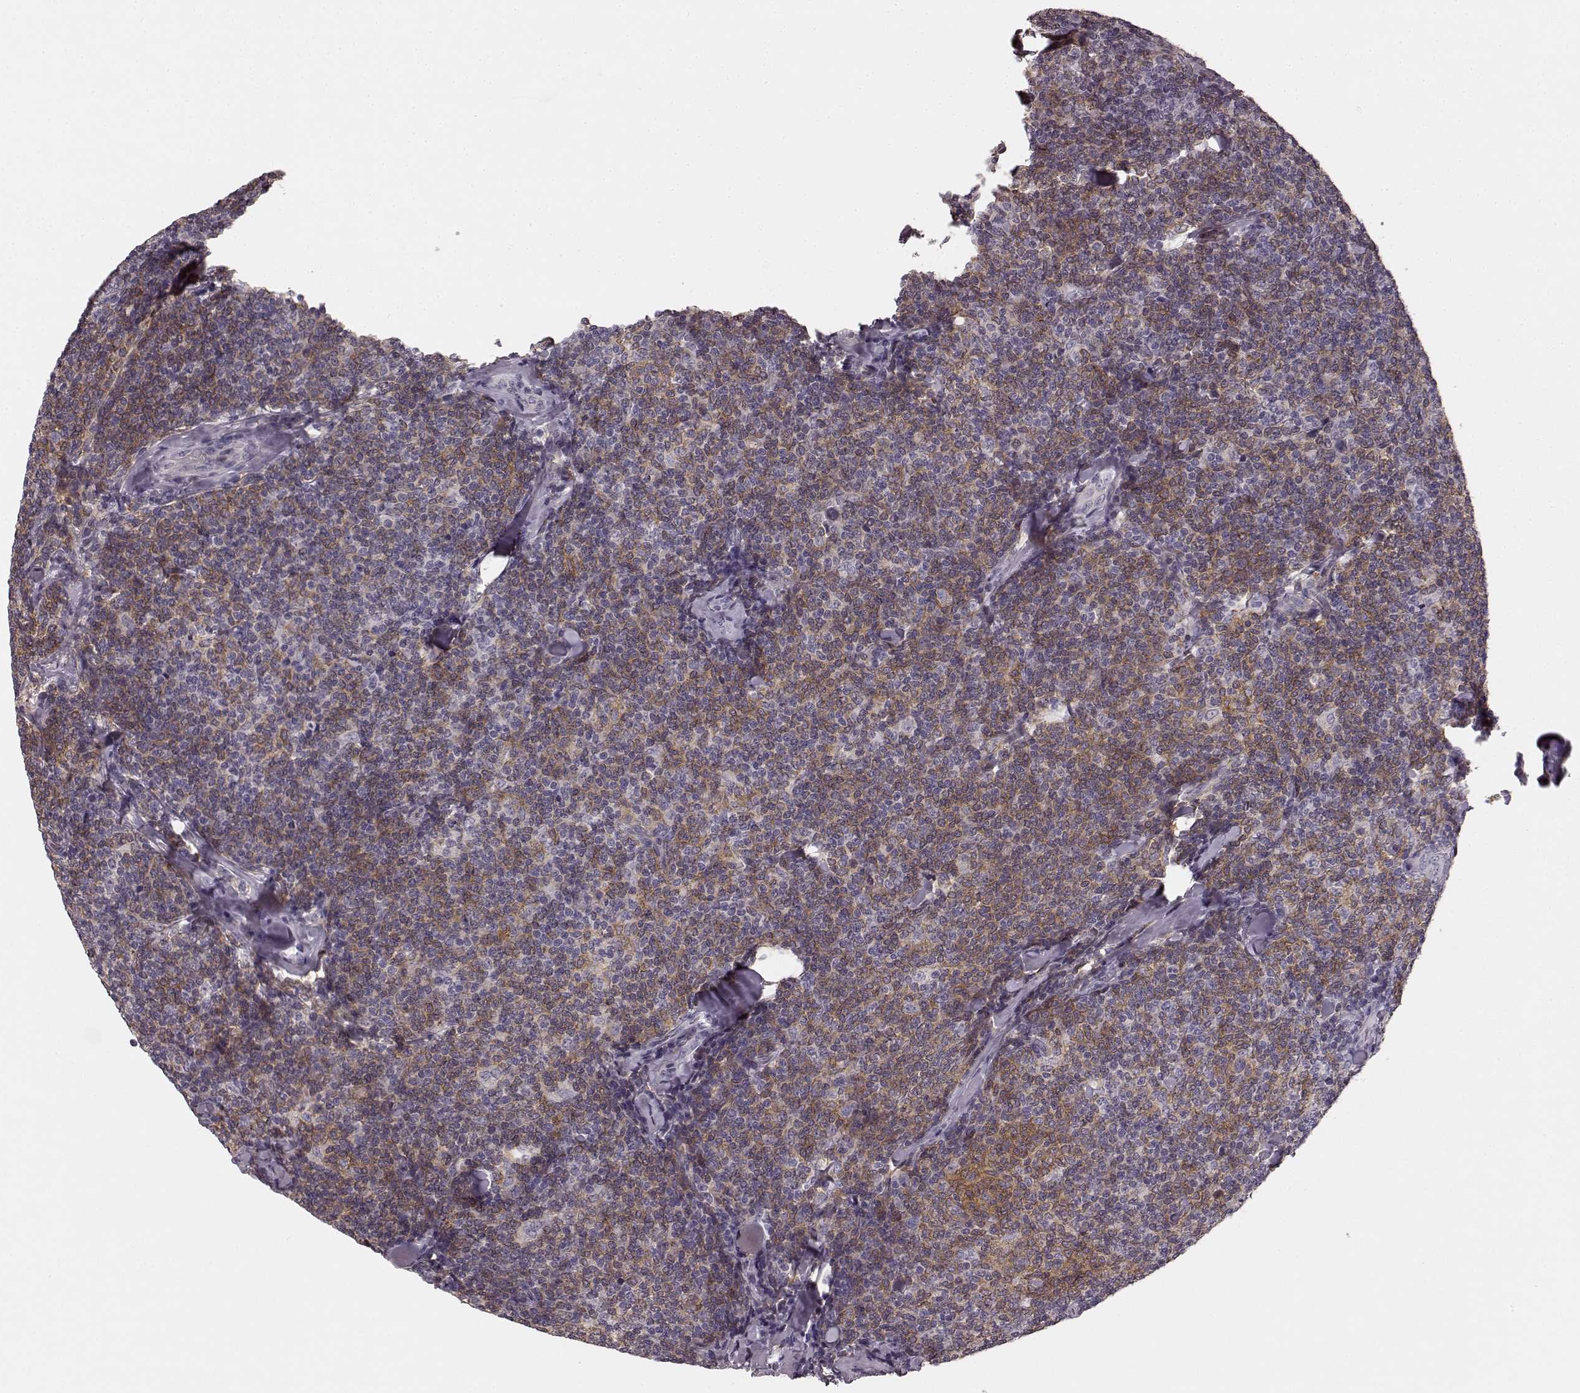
{"staining": {"intensity": "moderate", "quantity": ">75%", "location": "cytoplasmic/membranous"}, "tissue": "lymphoma", "cell_type": "Tumor cells", "image_type": "cancer", "snomed": [{"axis": "morphology", "description": "Malignant lymphoma, non-Hodgkin's type, Low grade"}, {"axis": "topography", "description": "Lymph node"}], "caption": "The histopathology image exhibits immunohistochemical staining of low-grade malignant lymphoma, non-Hodgkin's type. There is moderate cytoplasmic/membranous staining is identified in approximately >75% of tumor cells. The protein of interest is stained brown, and the nuclei are stained in blue (DAB (3,3'-diaminobenzidine) IHC with brightfield microscopy, high magnification).", "gene": "PRKCE", "patient": {"sex": "female", "age": 56}}